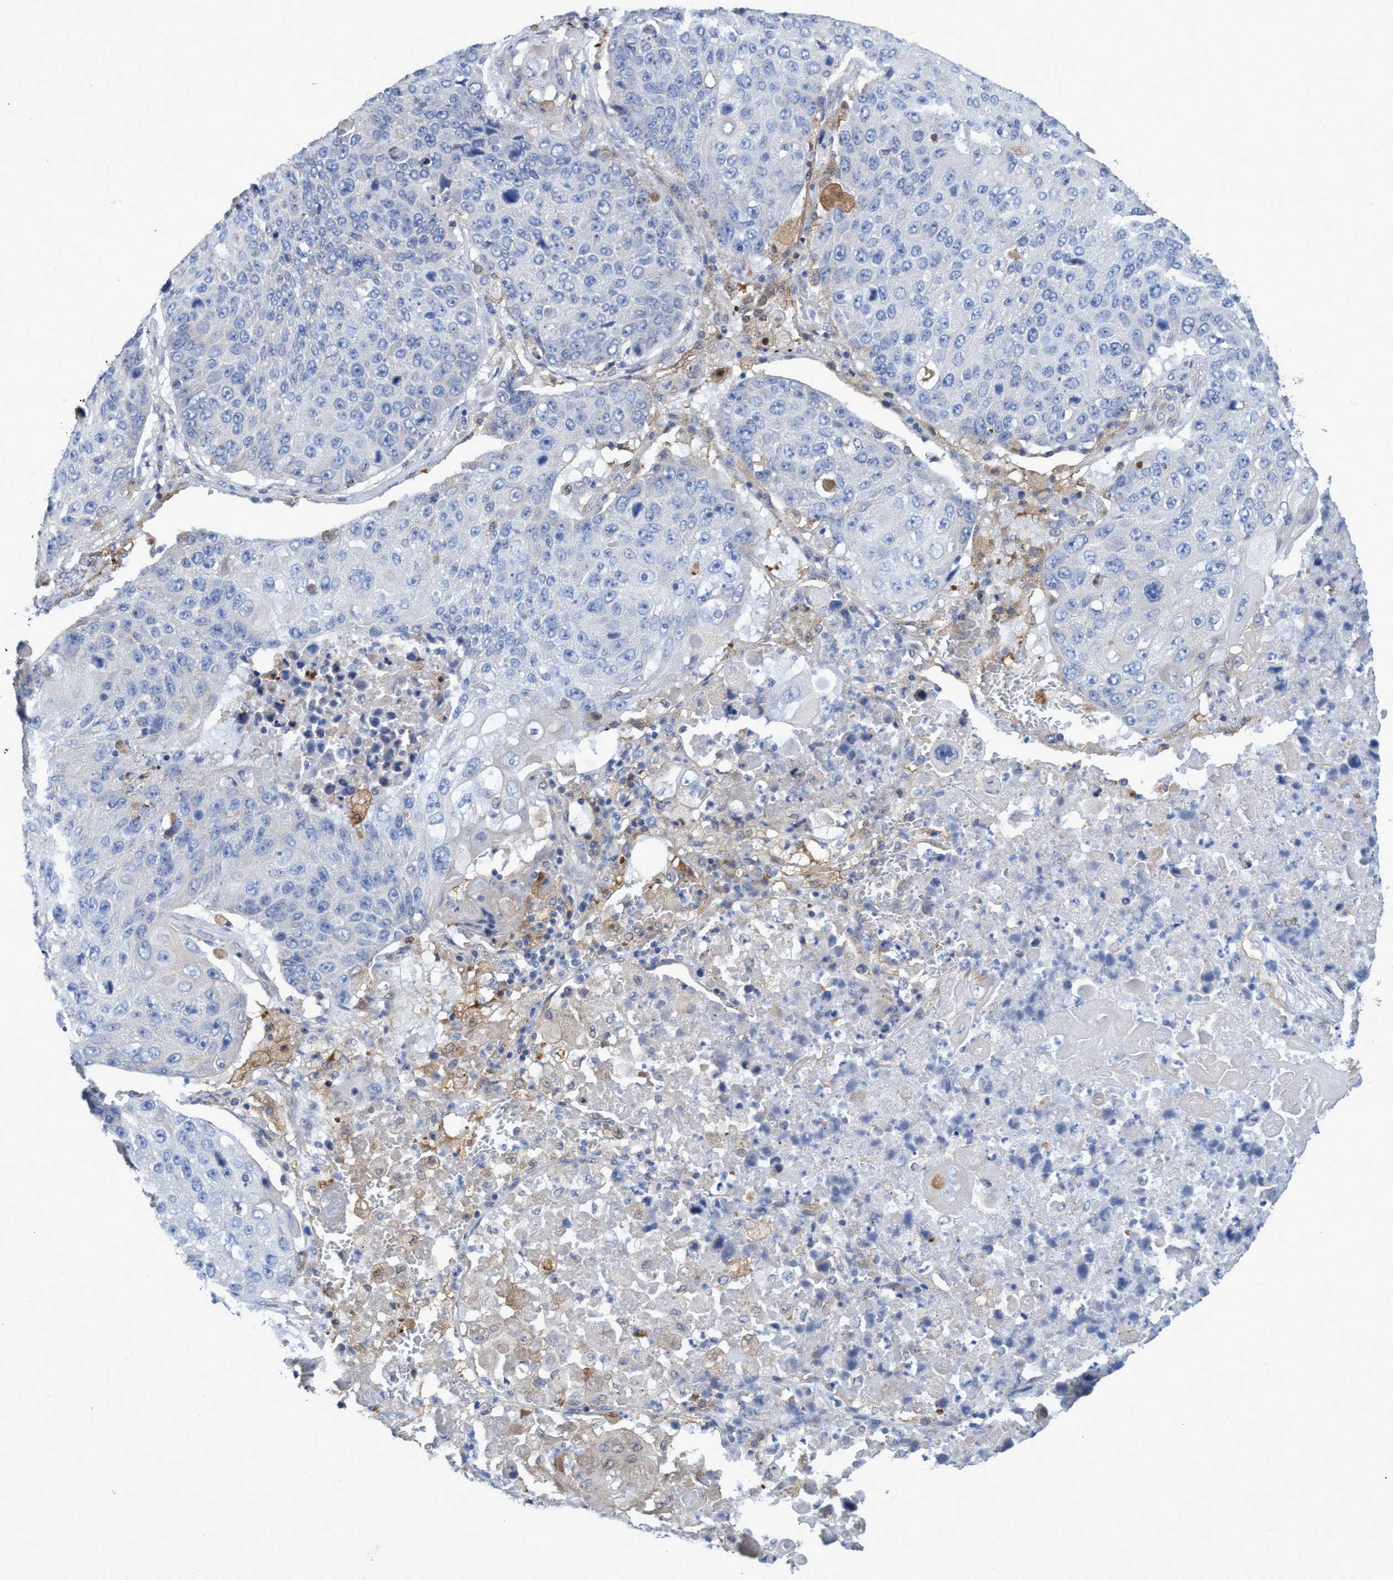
{"staining": {"intensity": "negative", "quantity": "none", "location": "none"}, "tissue": "lung cancer", "cell_type": "Tumor cells", "image_type": "cancer", "snomed": [{"axis": "morphology", "description": "Squamous cell carcinoma, NOS"}, {"axis": "topography", "description": "Lung"}], "caption": "A photomicrograph of human lung cancer is negative for staining in tumor cells. (DAB (3,3'-diaminobenzidine) immunohistochemistry (IHC) with hematoxylin counter stain).", "gene": "PNPO", "patient": {"sex": "male", "age": 61}}